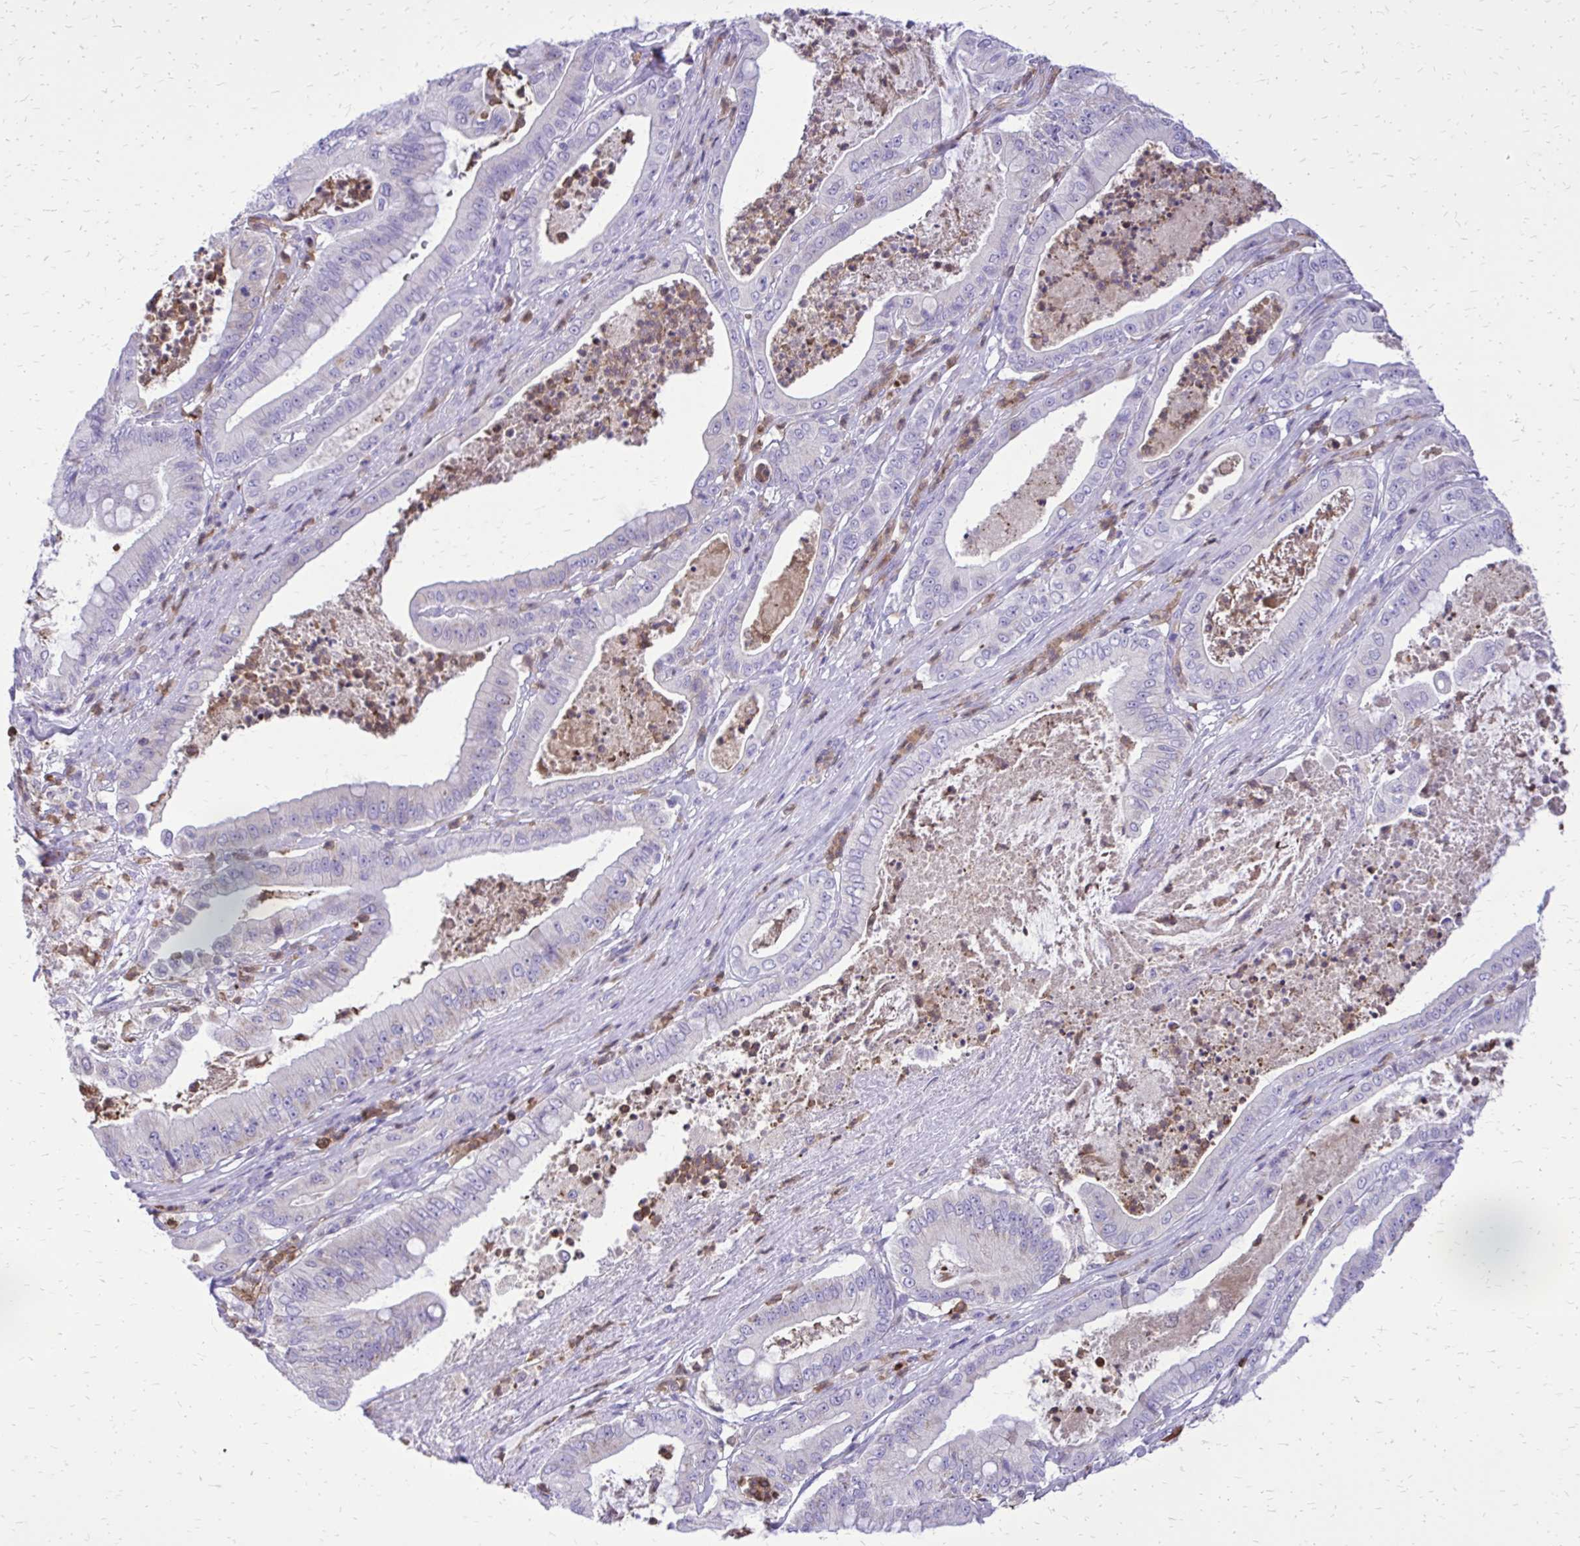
{"staining": {"intensity": "negative", "quantity": "none", "location": "none"}, "tissue": "pancreatic cancer", "cell_type": "Tumor cells", "image_type": "cancer", "snomed": [{"axis": "morphology", "description": "Adenocarcinoma, NOS"}, {"axis": "topography", "description": "Pancreas"}], "caption": "Photomicrograph shows no protein positivity in tumor cells of pancreatic cancer (adenocarcinoma) tissue.", "gene": "CAT", "patient": {"sex": "male", "age": 71}}